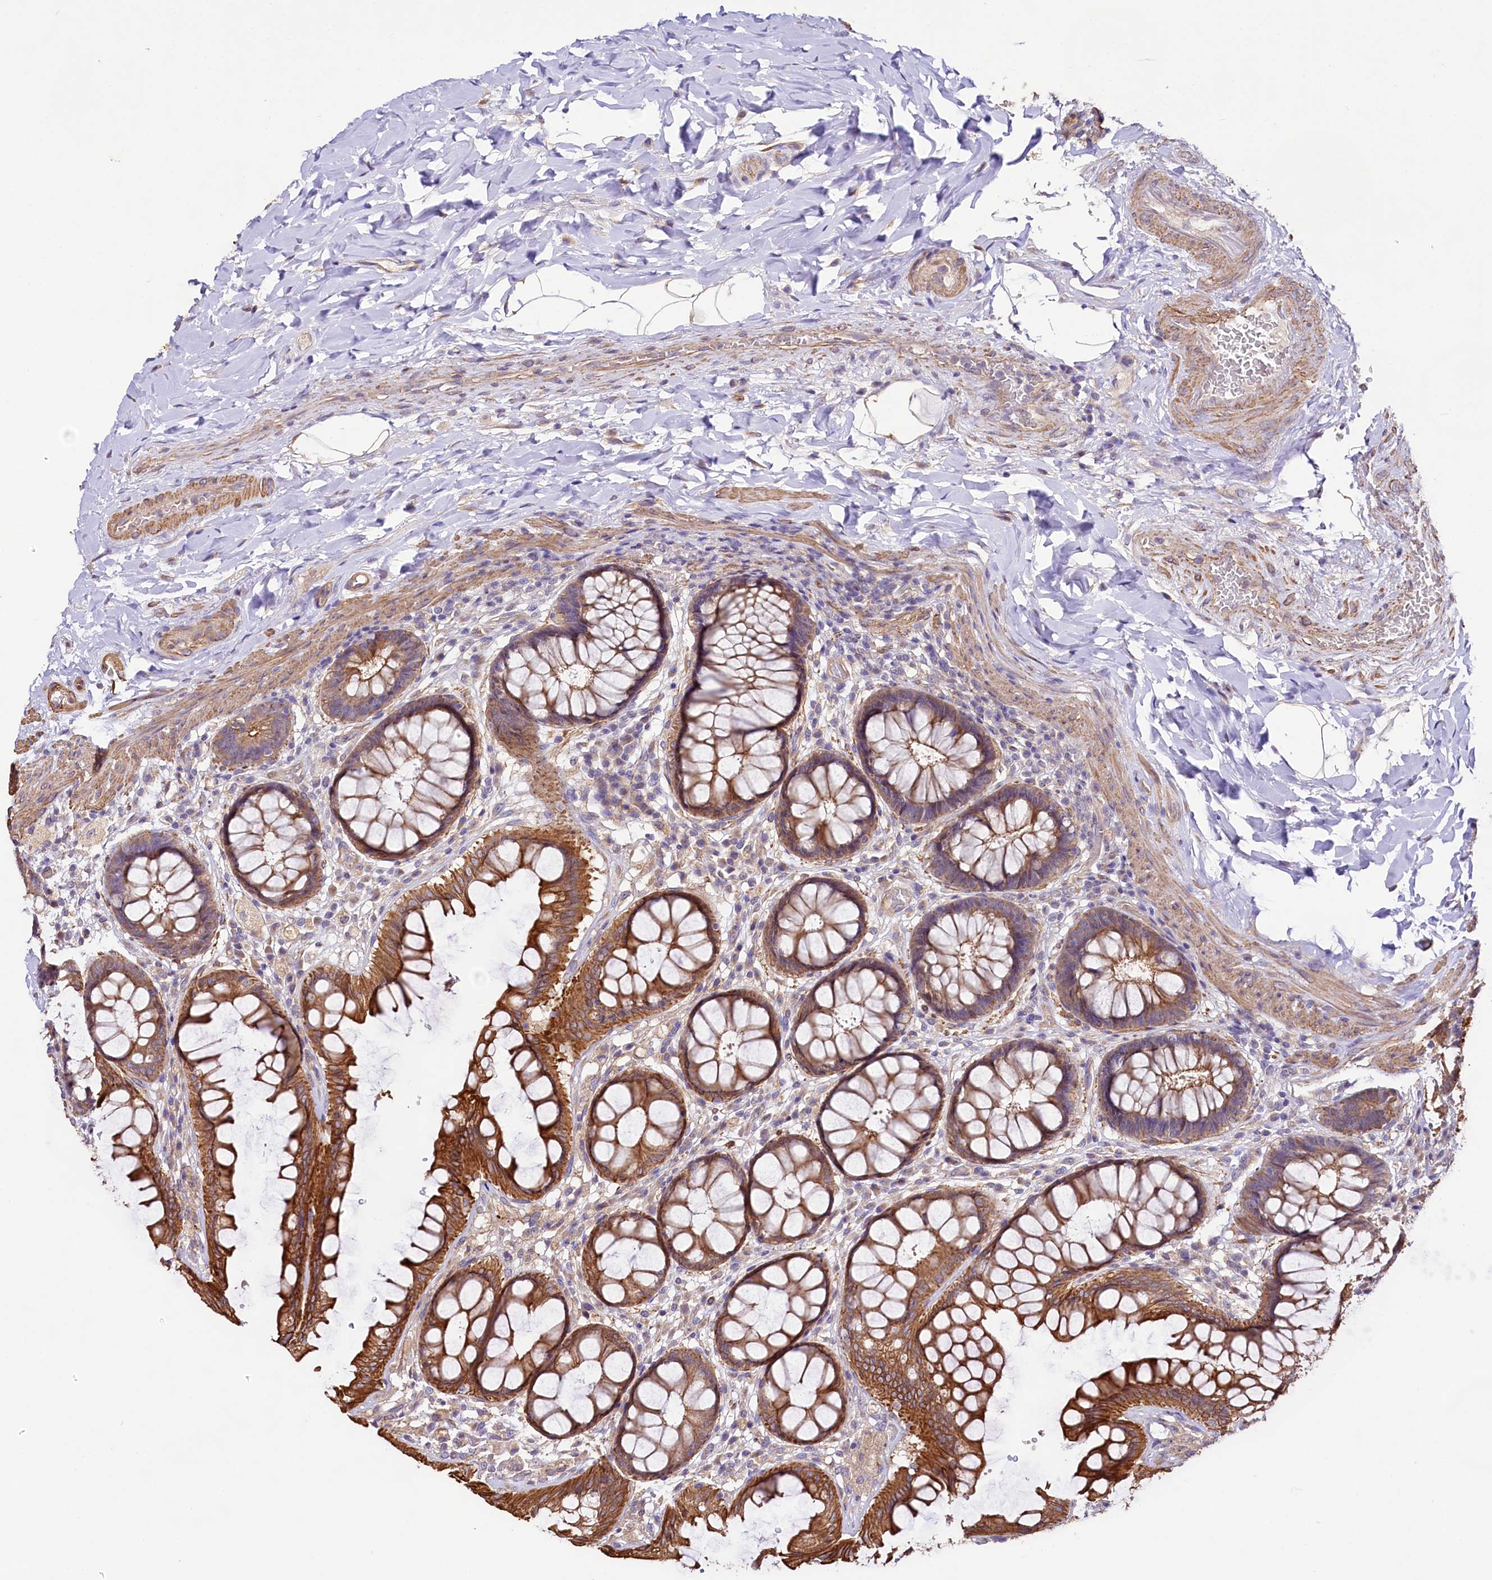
{"staining": {"intensity": "strong", "quantity": ">75%", "location": "cytoplasmic/membranous"}, "tissue": "rectum", "cell_type": "Glandular cells", "image_type": "normal", "snomed": [{"axis": "morphology", "description": "Normal tissue, NOS"}, {"axis": "topography", "description": "Rectum"}], "caption": "Immunohistochemistry (IHC) image of normal rectum stained for a protein (brown), which demonstrates high levels of strong cytoplasmic/membranous positivity in about >75% of glandular cells.", "gene": "VPS11", "patient": {"sex": "female", "age": 46}}